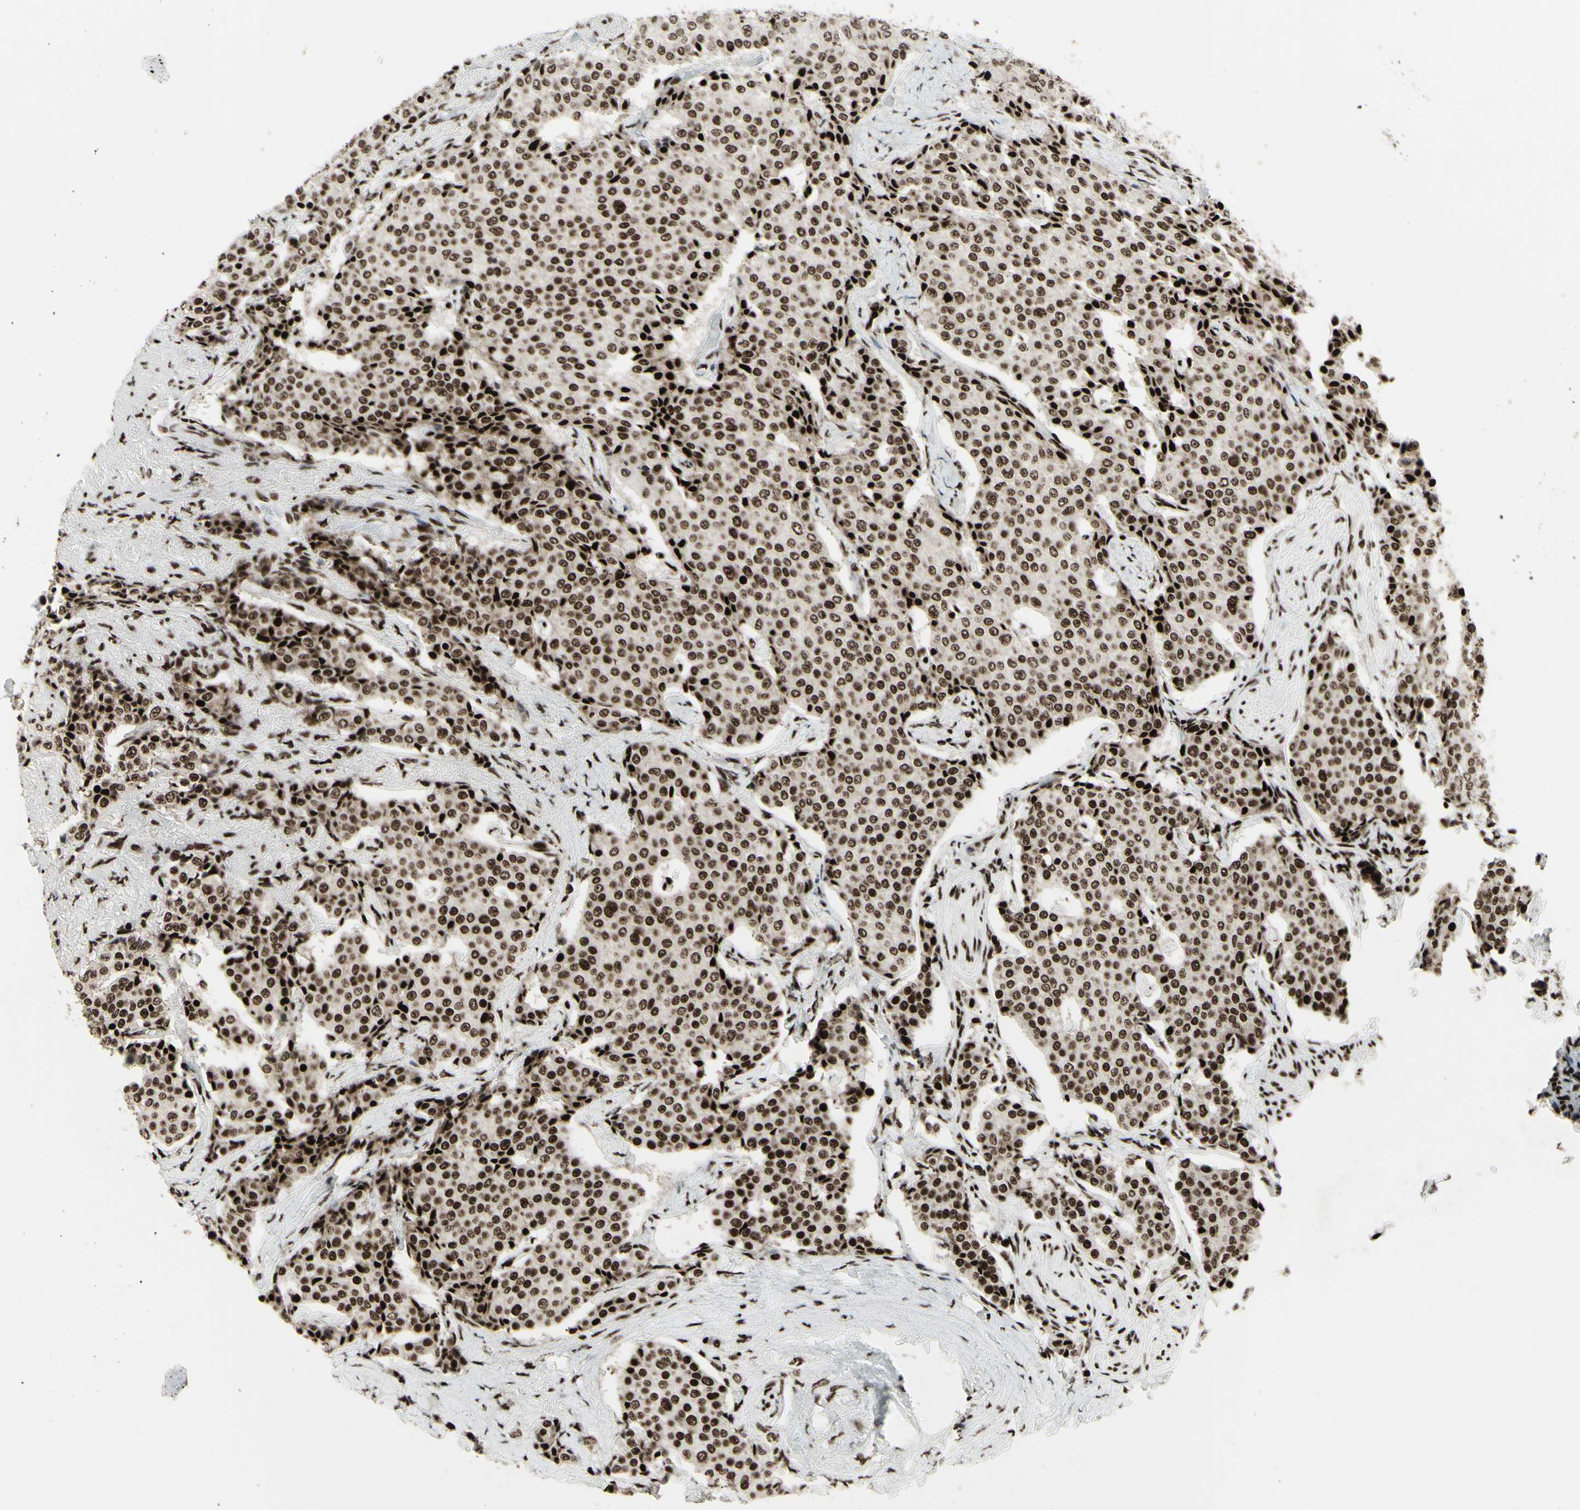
{"staining": {"intensity": "strong", "quantity": ">75%", "location": "nuclear"}, "tissue": "carcinoid", "cell_type": "Tumor cells", "image_type": "cancer", "snomed": [{"axis": "morphology", "description": "Carcinoid, malignant, NOS"}, {"axis": "topography", "description": "Colon"}], "caption": "Immunohistochemistry (DAB) staining of carcinoid shows strong nuclear protein positivity in approximately >75% of tumor cells. Immunohistochemistry (ihc) stains the protein of interest in brown and the nuclei are stained blue.", "gene": "U2AF2", "patient": {"sex": "female", "age": 61}}